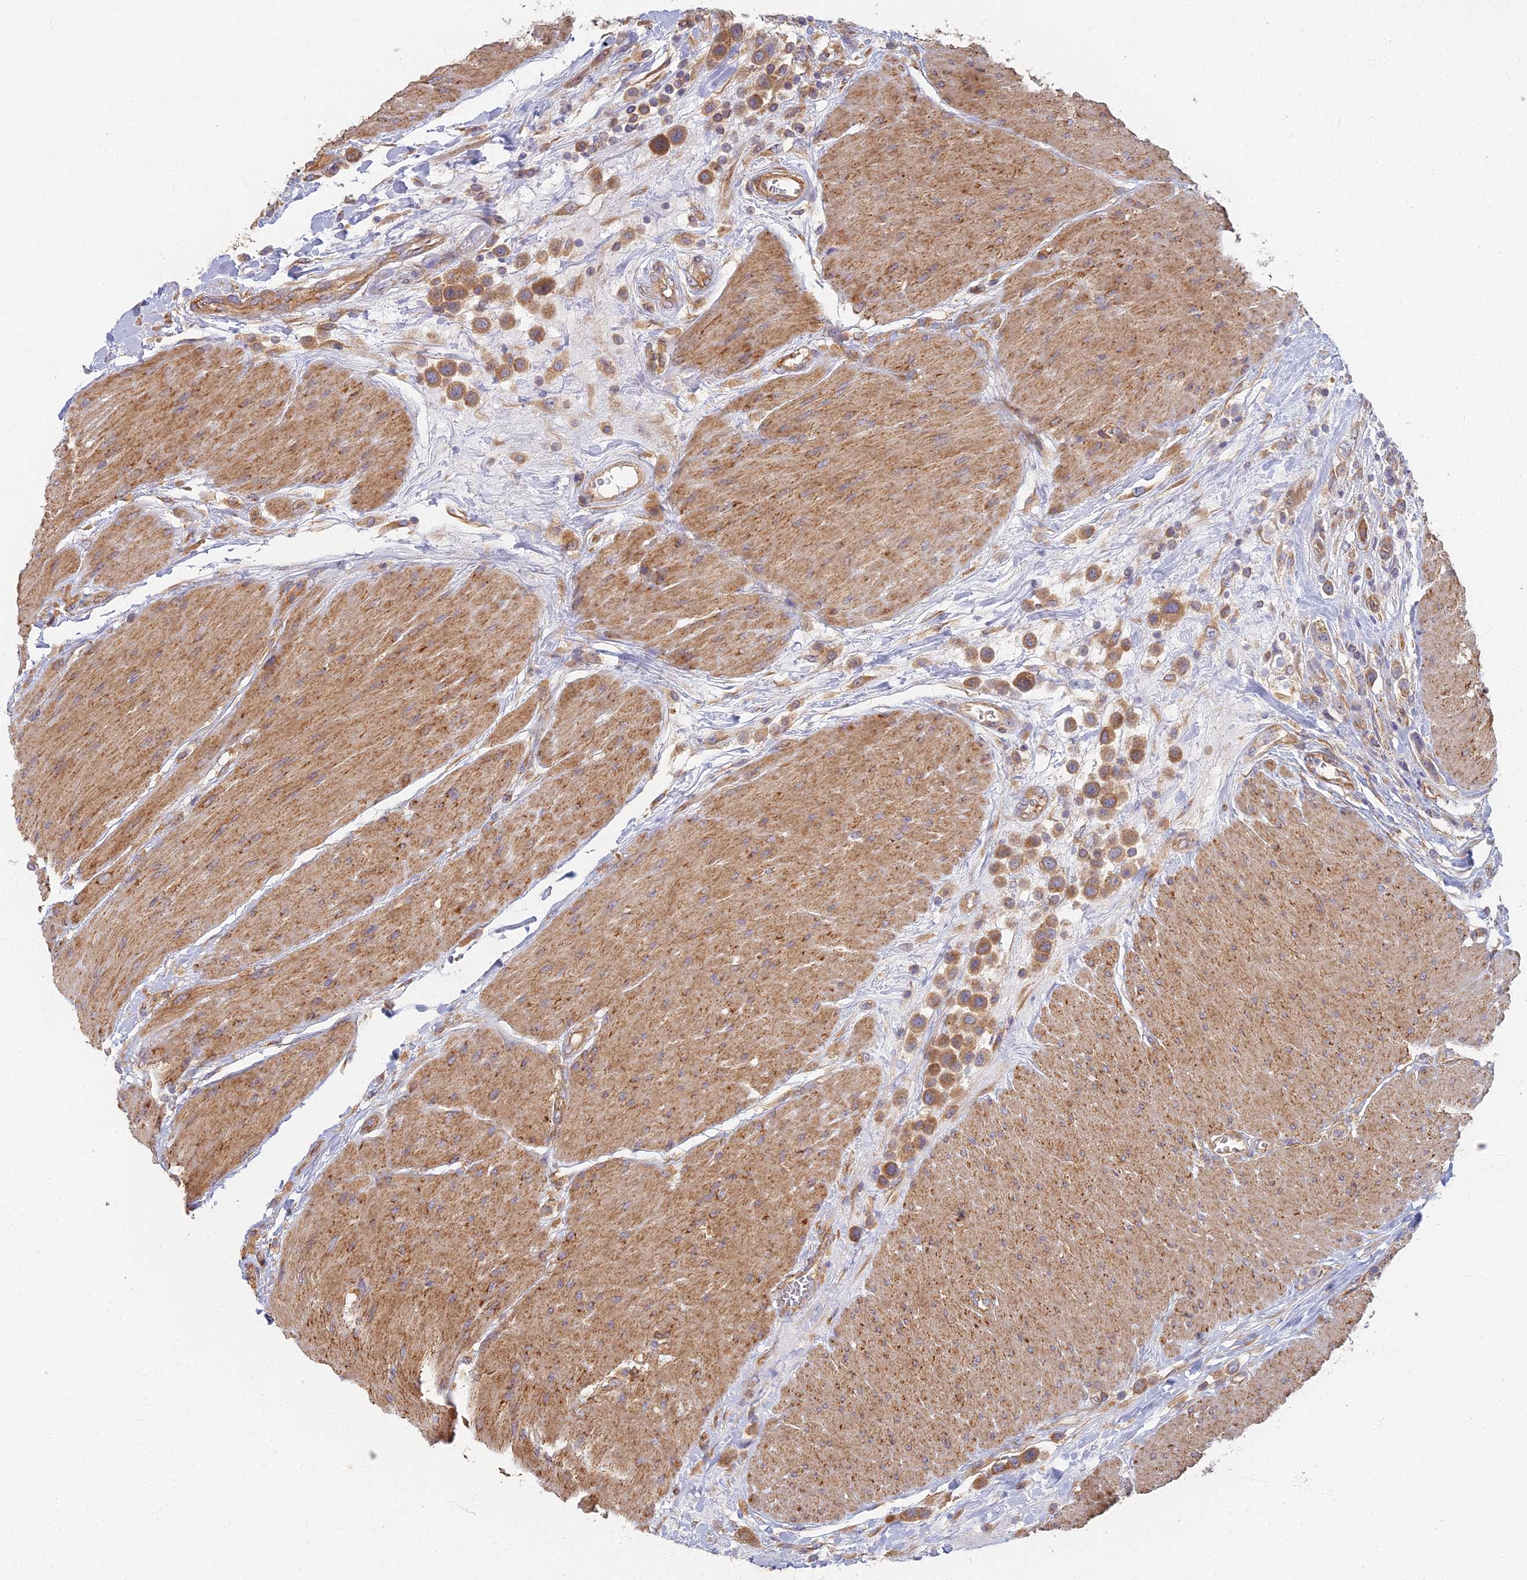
{"staining": {"intensity": "moderate", "quantity": ">75%", "location": "cytoplasmic/membranous"}, "tissue": "urothelial cancer", "cell_type": "Tumor cells", "image_type": "cancer", "snomed": [{"axis": "morphology", "description": "Urothelial carcinoma, High grade"}, {"axis": "topography", "description": "Urinary bladder"}], "caption": "High-grade urothelial carcinoma tissue reveals moderate cytoplasmic/membranous expression in about >75% of tumor cells (Stains: DAB (3,3'-diaminobenzidine) in brown, nuclei in blue, Microscopy: brightfield microscopy at high magnification).", "gene": "RBSN", "patient": {"sex": "male", "age": 50}}